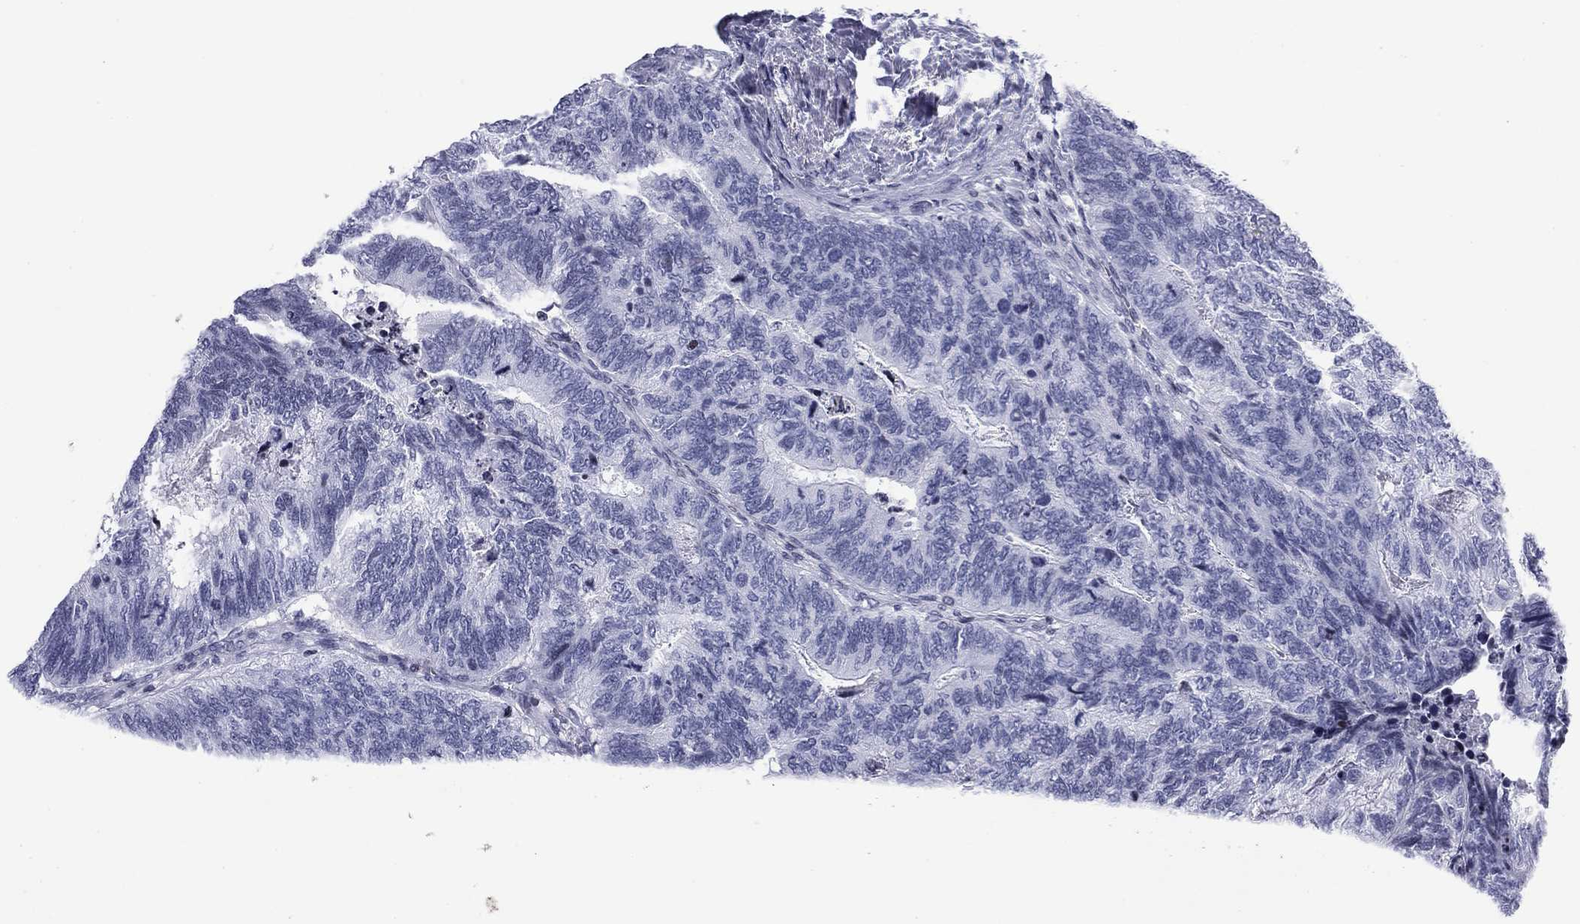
{"staining": {"intensity": "negative", "quantity": "none", "location": "none"}, "tissue": "colorectal cancer", "cell_type": "Tumor cells", "image_type": "cancer", "snomed": [{"axis": "morphology", "description": "Adenocarcinoma, NOS"}, {"axis": "topography", "description": "Colon"}], "caption": "An immunohistochemistry histopathology image of adenocarcinoma (colorectal) is shown. There is no staining in tumor cells of adenocarcinoma (colorectal).", "gene": "CCDC144A", "patient": {"sex": "female", "age": 67}}